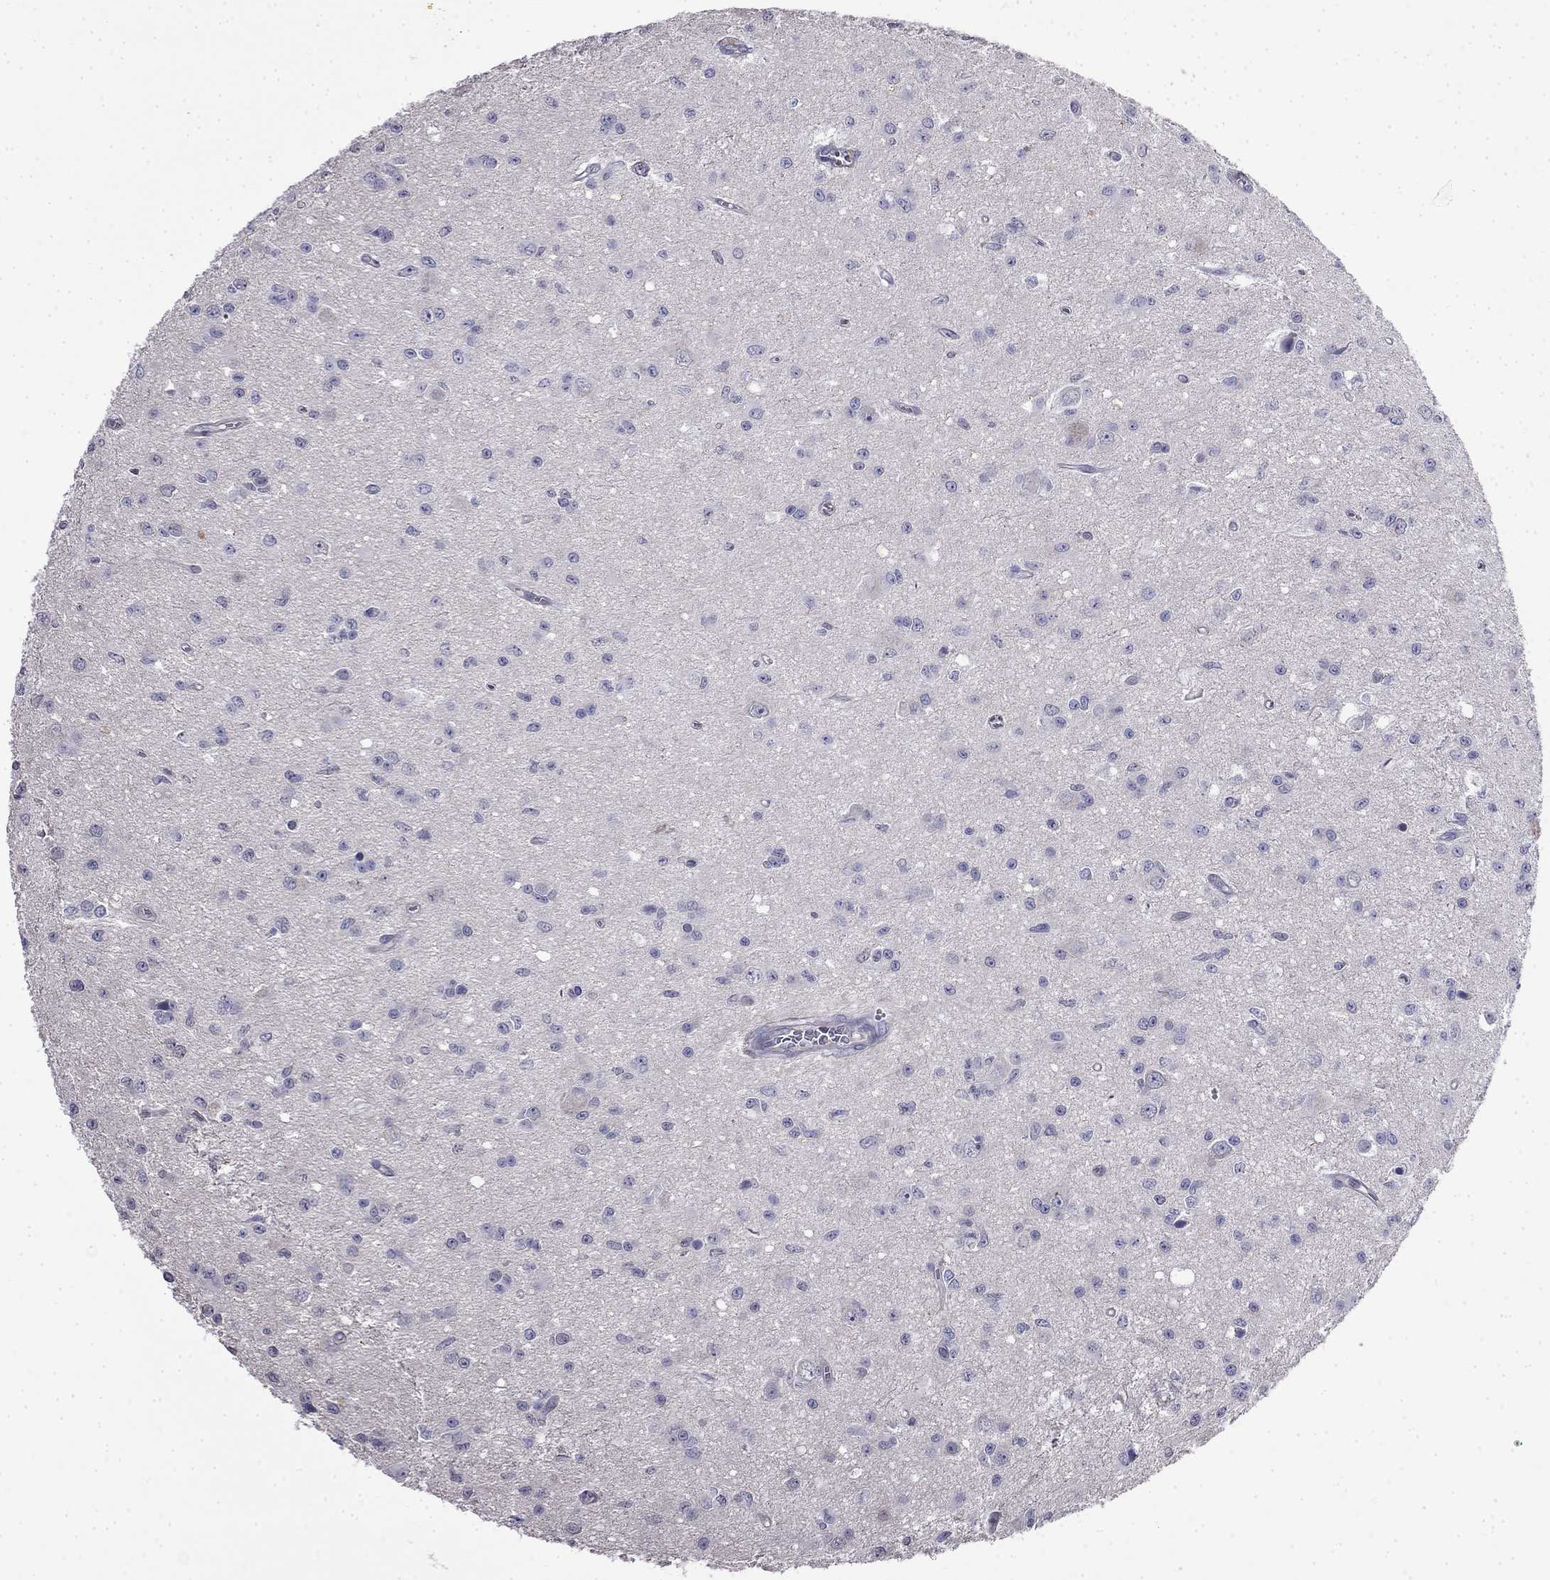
{"staining": {"intensity": "negative", "quantity": "none", "location": "none"}, "tissue": "glioma", "cell_type": "Tumor cells", "image_type": "cancer", "snomed": [{"axis": "morphology", "description": "Glioma, malignant, Low grade"}, {"axis": "topography", "description": "Brain"}], "caption": "There is no significant staining in tumor cells of low-grade glioma (malignant).", "gene": "GUCA1B", "patient": {"sex": "female", "age": 45}}